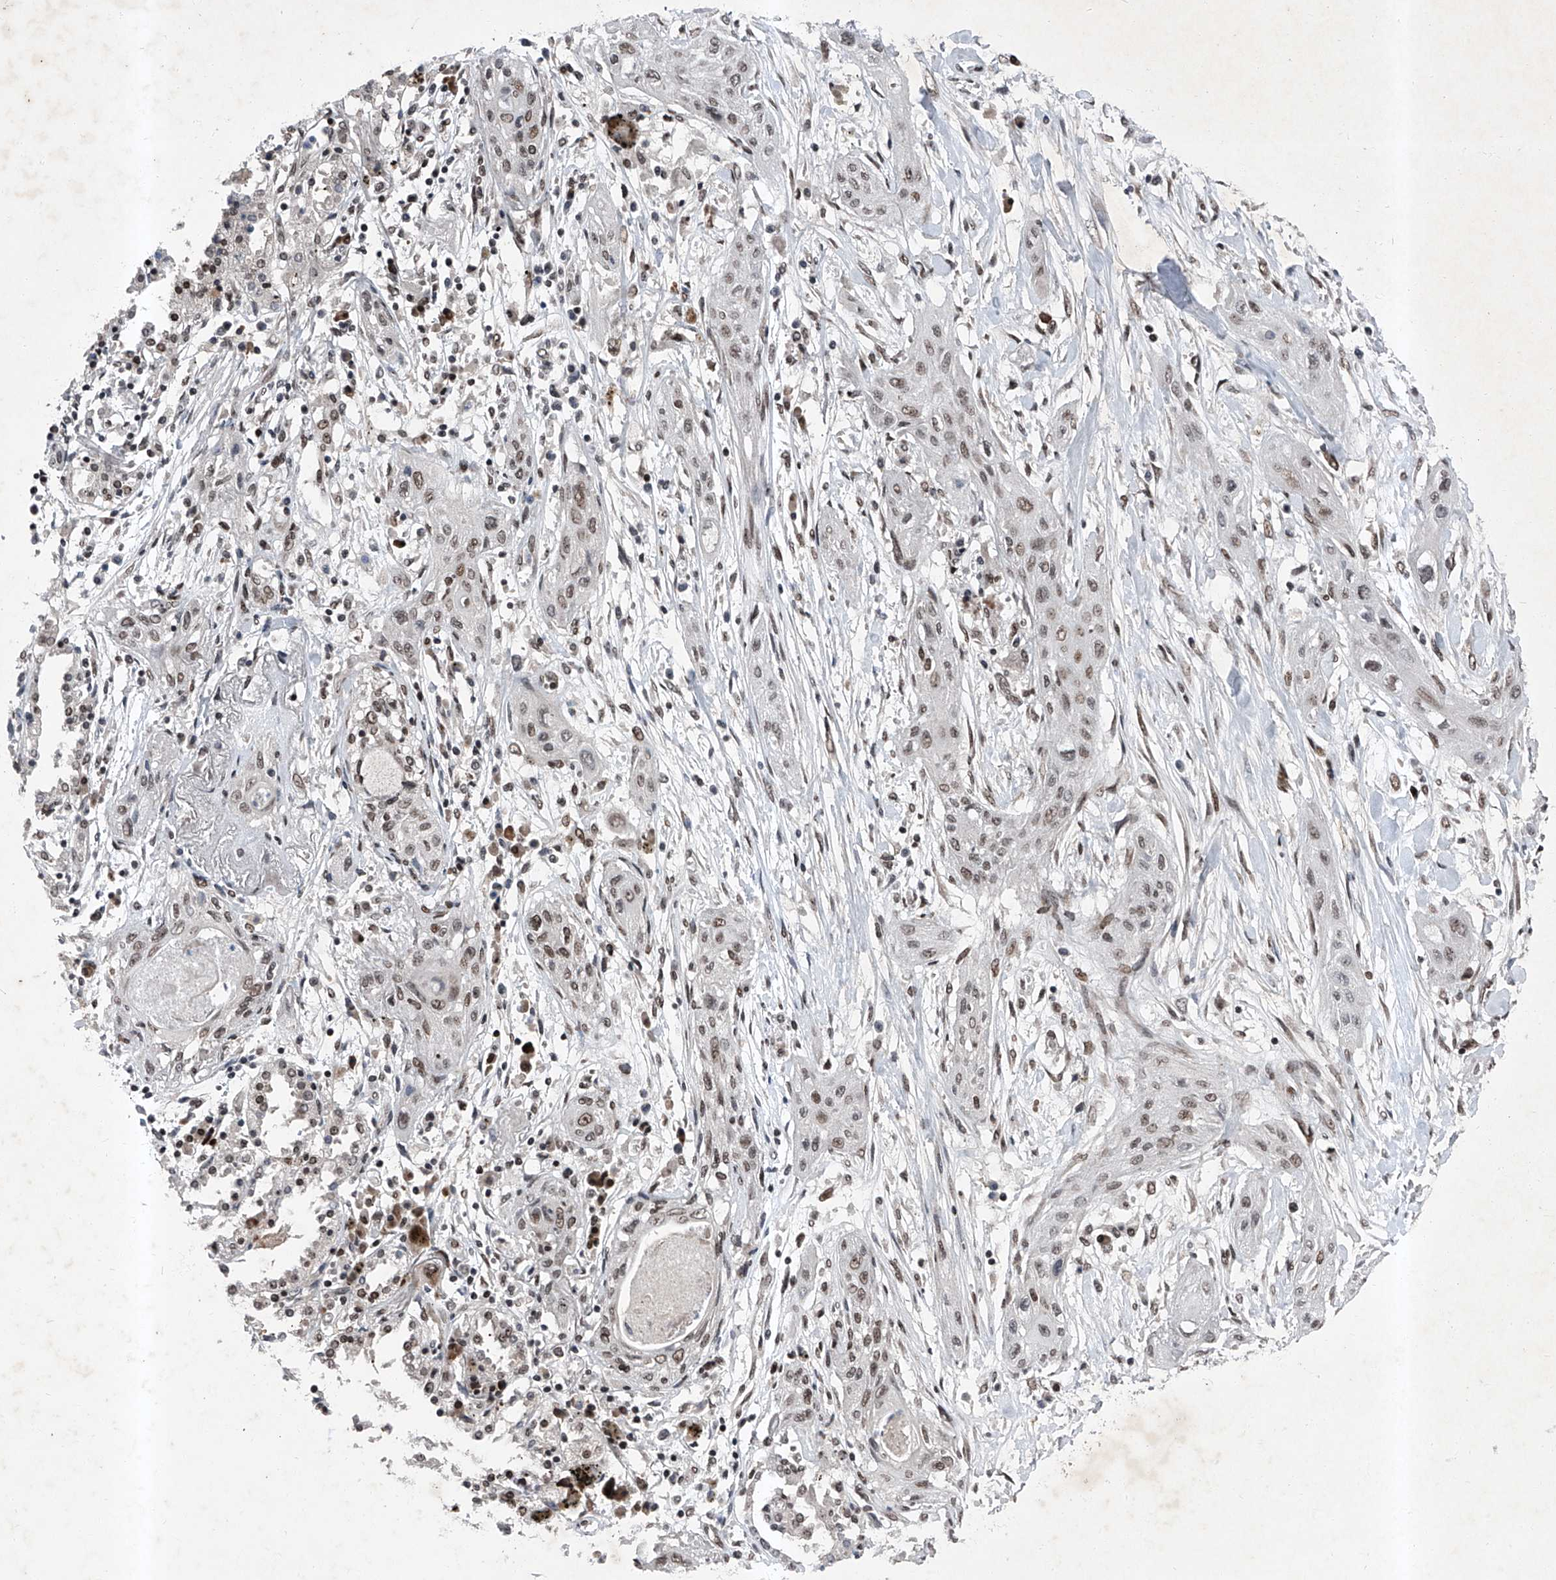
{"staining": {"intensity": "weak", "quantity": ">75%", "location": "nuclear"}, "tissue": "lung cancer", "cell_type": "Tumor cells", "image_type": "cancer", "snomed": [{"axis": "morphology", "description": "Squamous cell carcinoma, NOS"}, {"axis": "topography", "description": "Lung"}], "caption": "Immunohistochemical staining of human squamous cell carcinoma (lung) demonstrates low levels of weak nuclear protein positivity in about >75% of tumor cells.", "gene": "BMI1", "patient": {"sex": "female", "age": 47}}